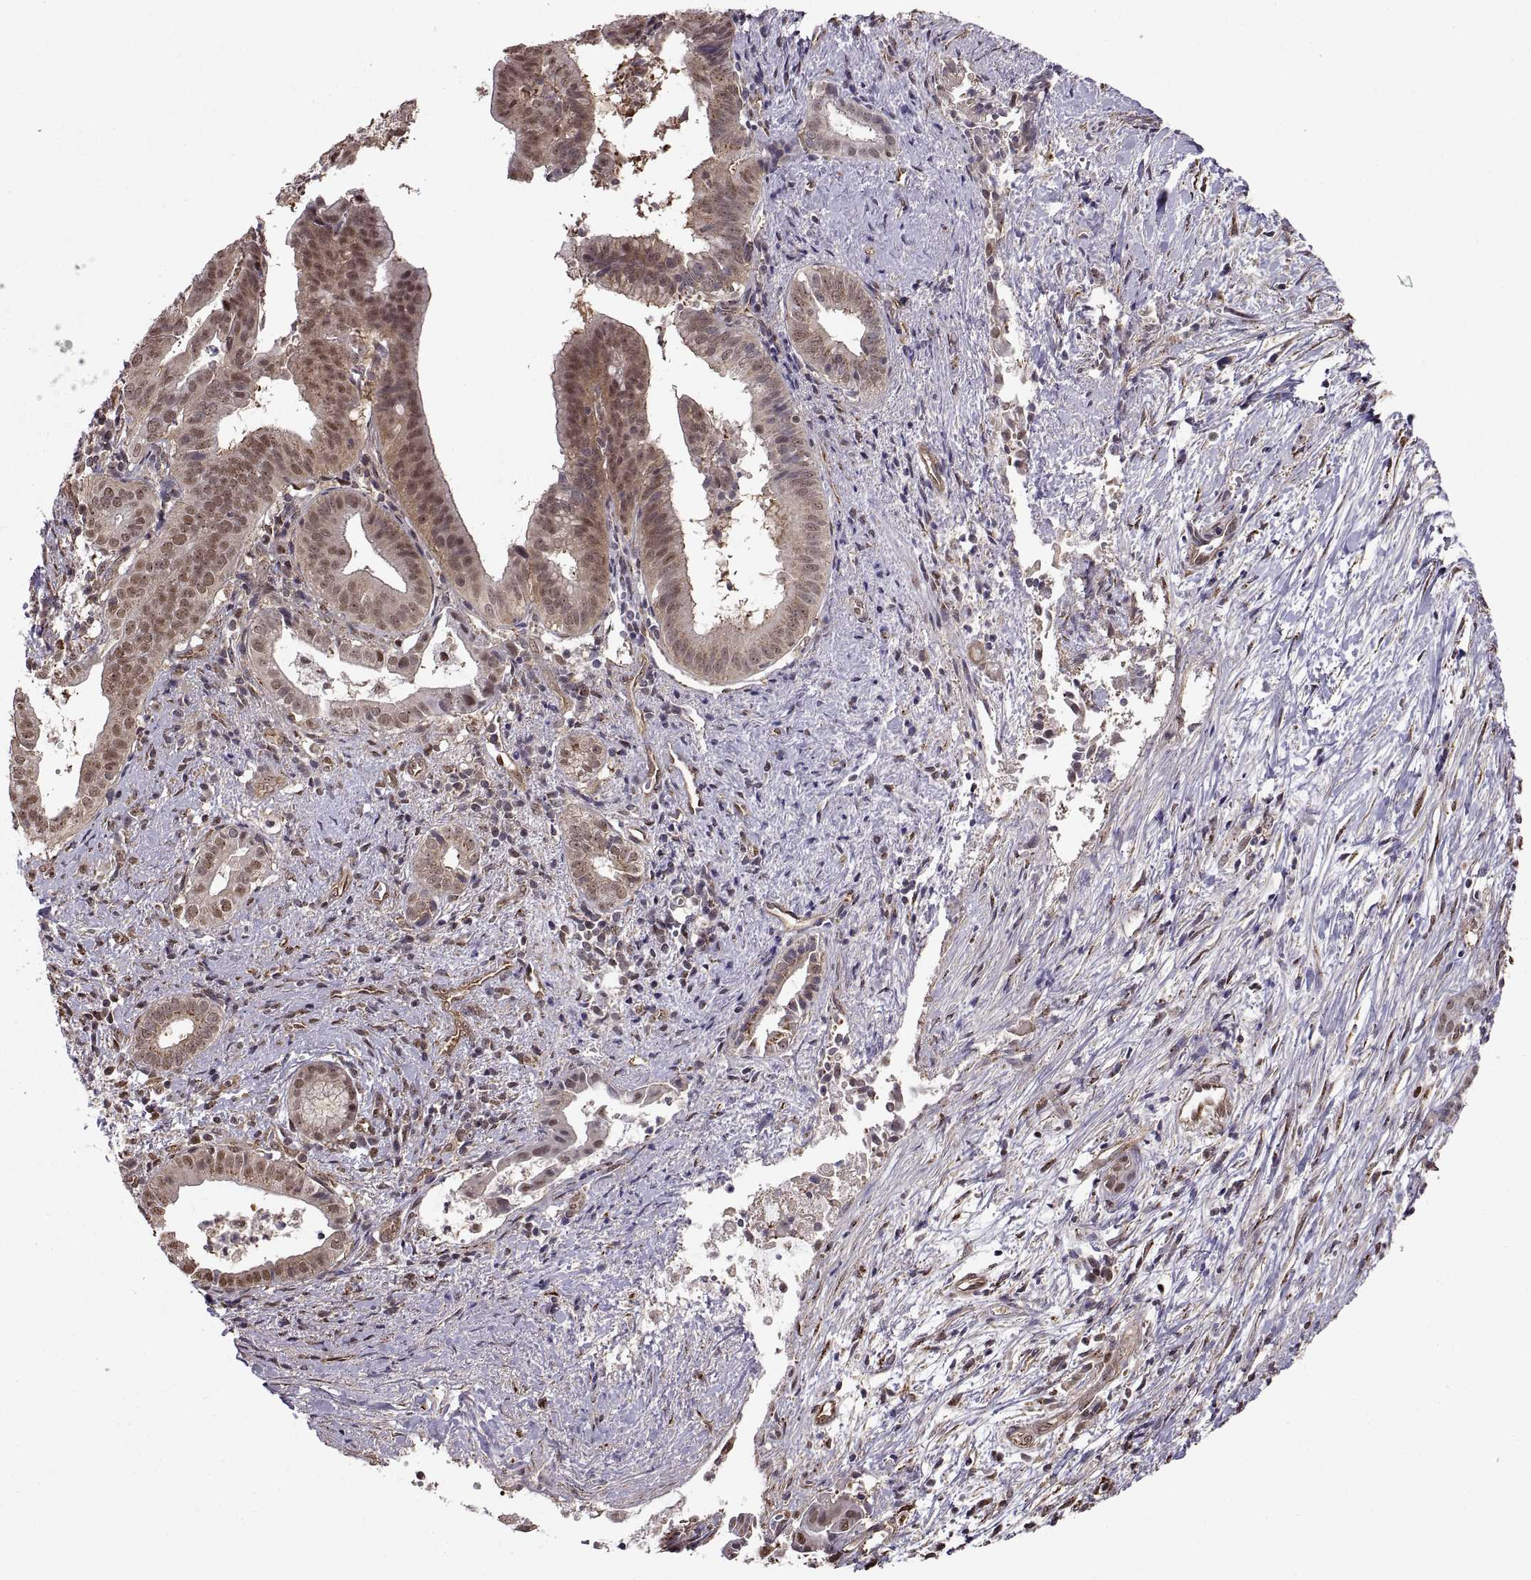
{"staining": {"intensity": "weak", "quantity": "<25%", "location": "nuclear"}, "tissue": "pancreatic cancer", "cell_type": "Tumor cells", "image_type": "cancer", "snomed": [{"axis": "morphology", "description": "Adenocarcinoma, NOS"}, {"axis": "topography", "description": "Pancreas"}], "caption": "Tumor cells are negative for protein expression in human adenocarcinoma (pancreatic).", "gene": "ARRB1", "patient": {"sex": "male", "age": 61}}